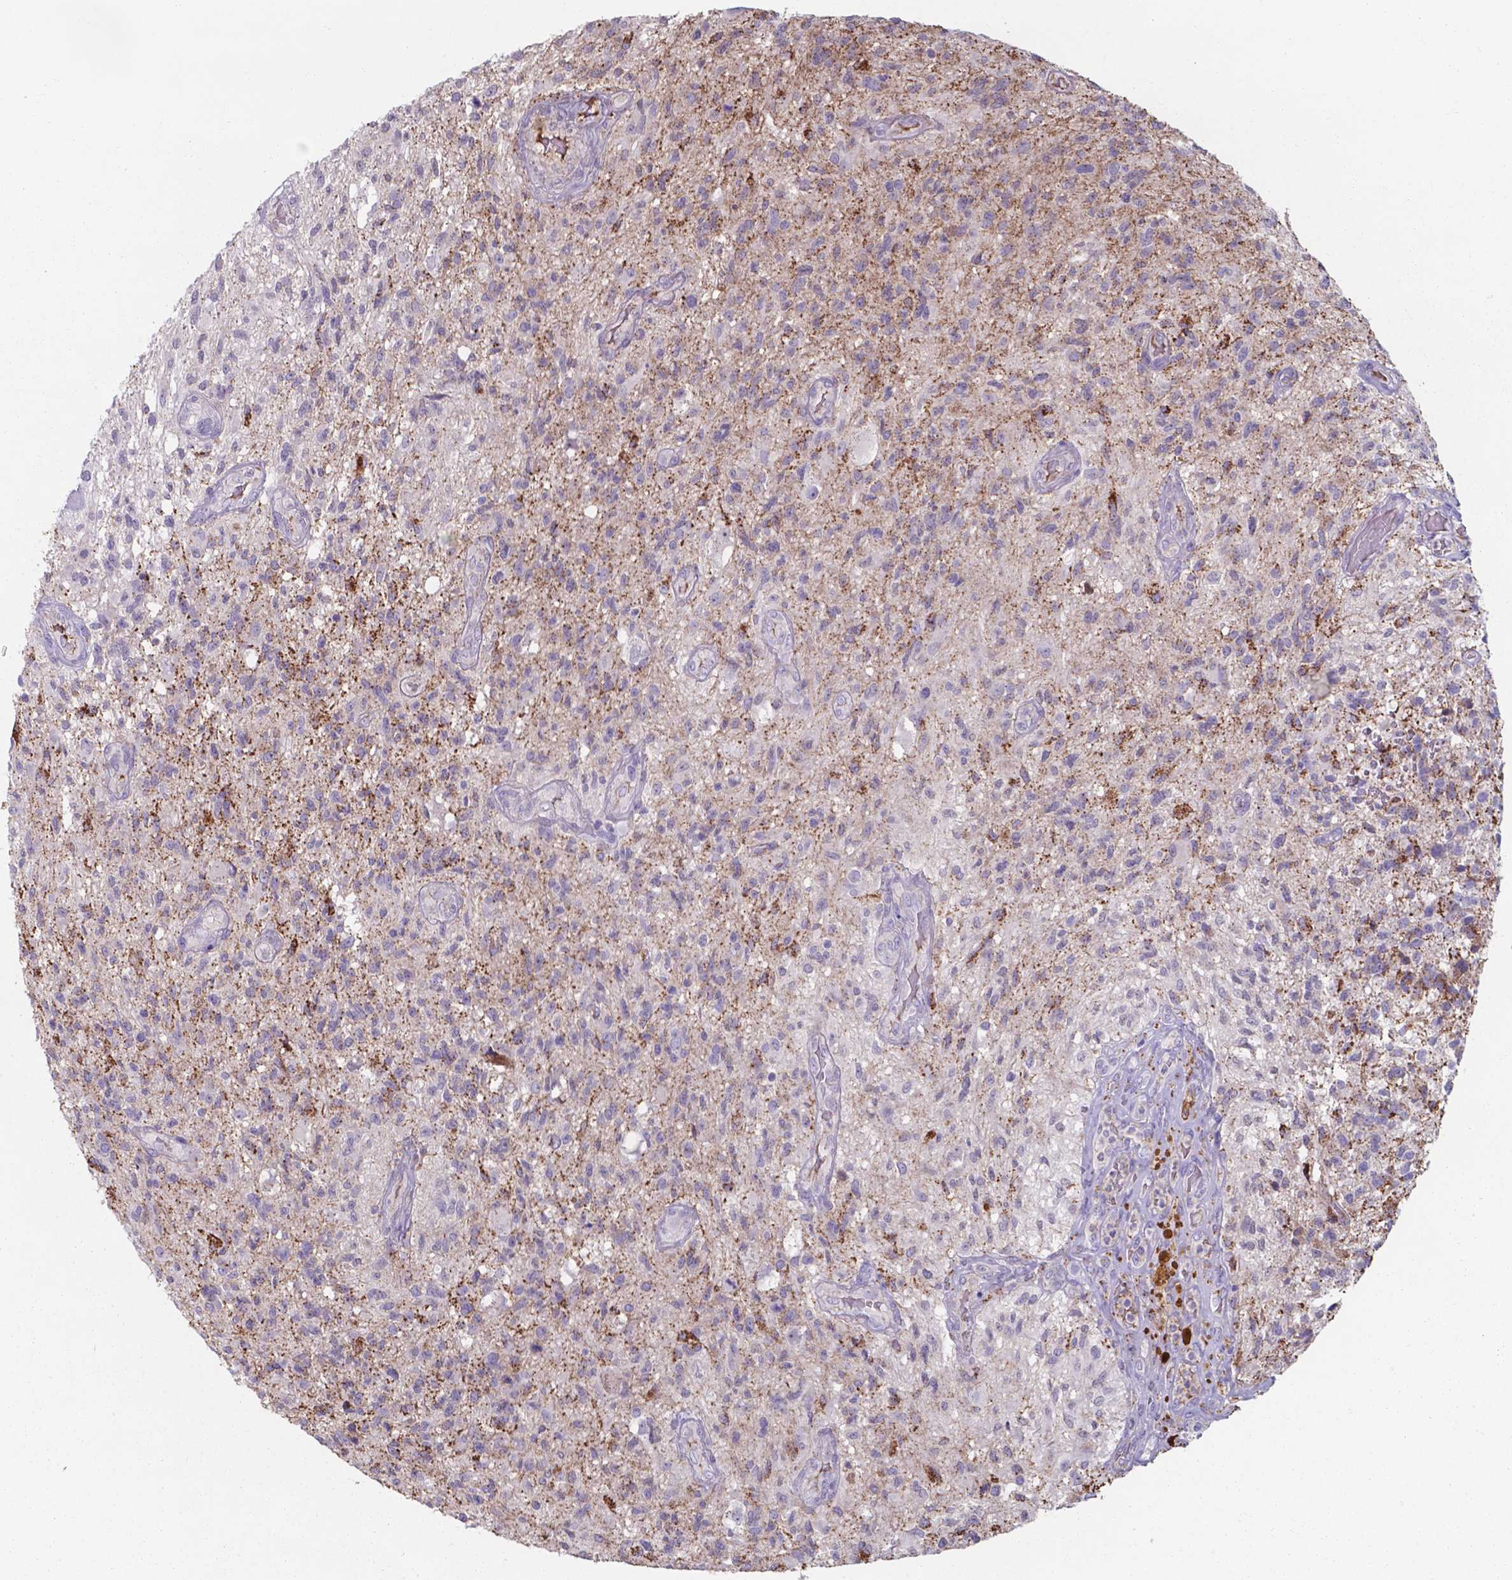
{"staining": {"intensity": "negative", "quantity": "none", "location": "none"}, "tissue": "glioma", "cell_type": "Tumor cells", "image_type": "cancer", "snomed": [{"axis": "morphology", "description": "Glioma, malignant, High grade"}, {"axis": "topography", "description": "Brain"}], "caption": "A micrograph of malignant glioma (high-grade) stained for a protein demonstrates no brown staining in tumor cells.", "gene": "SERPINA1", "patient": {"sex": "male", "age": 56}}